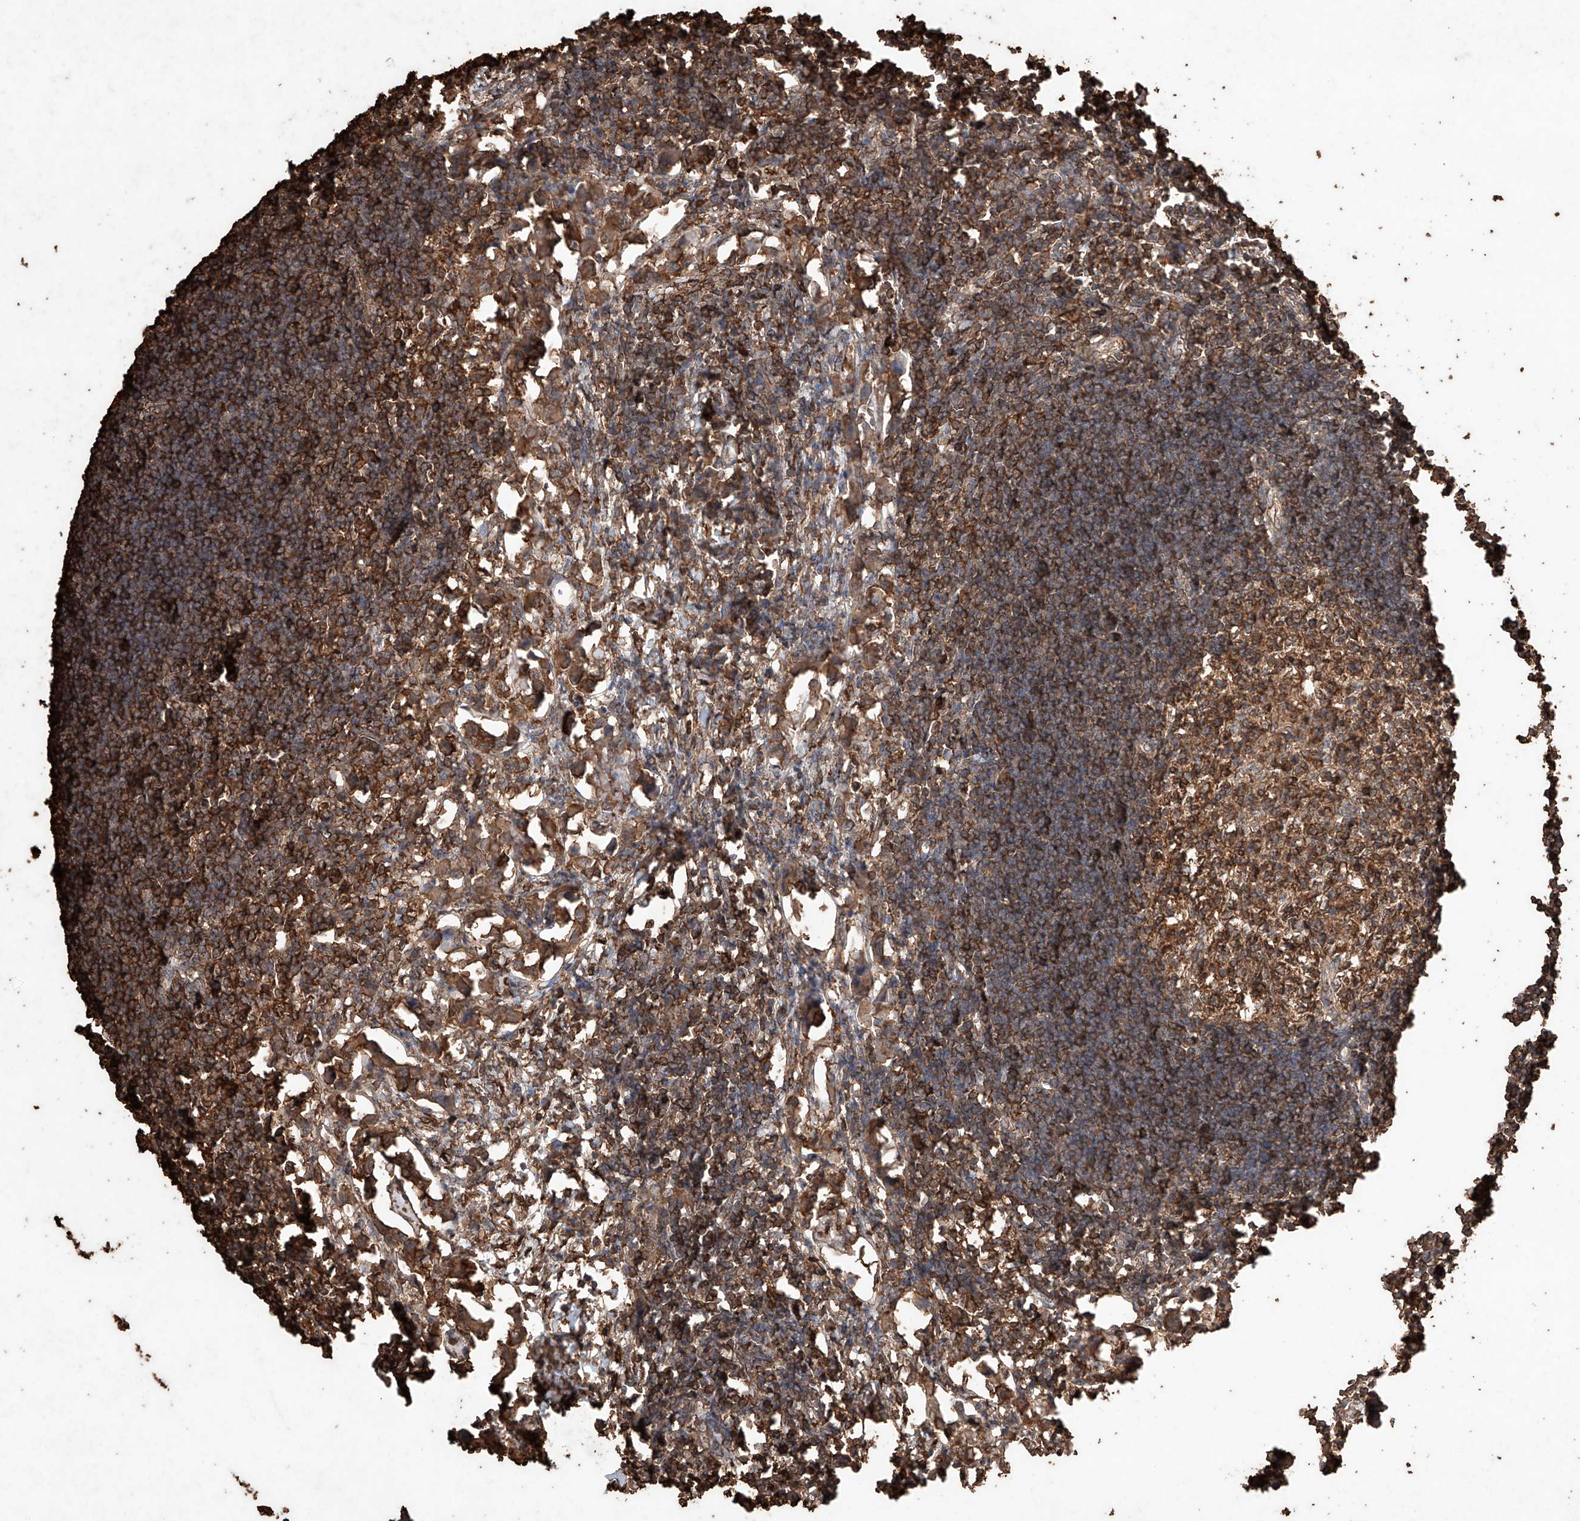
{"staining": {"intensity": "moderate", "quantity": ">75%", "location": "cytoplasmic/membranous"}, "tissue": "lymph node", "cell_type": "Germinal center cells", "image_type": "normal", "snomed": [{"axis": "morphology", "description": "Normal tissue, NOS"}, {"axis": "morphology", "description": "Malignant melanoma, Metastatic site"}, {"axis": "topography", "description": "Lymph node"}], "caption": "Protein expression analysis of normal lymph node shows moderate cytoplasmic/membranous positivity in about >75% of germinal center cells.", "gene": "M6PR", "patient": {"sex": "male", "age": 41}}